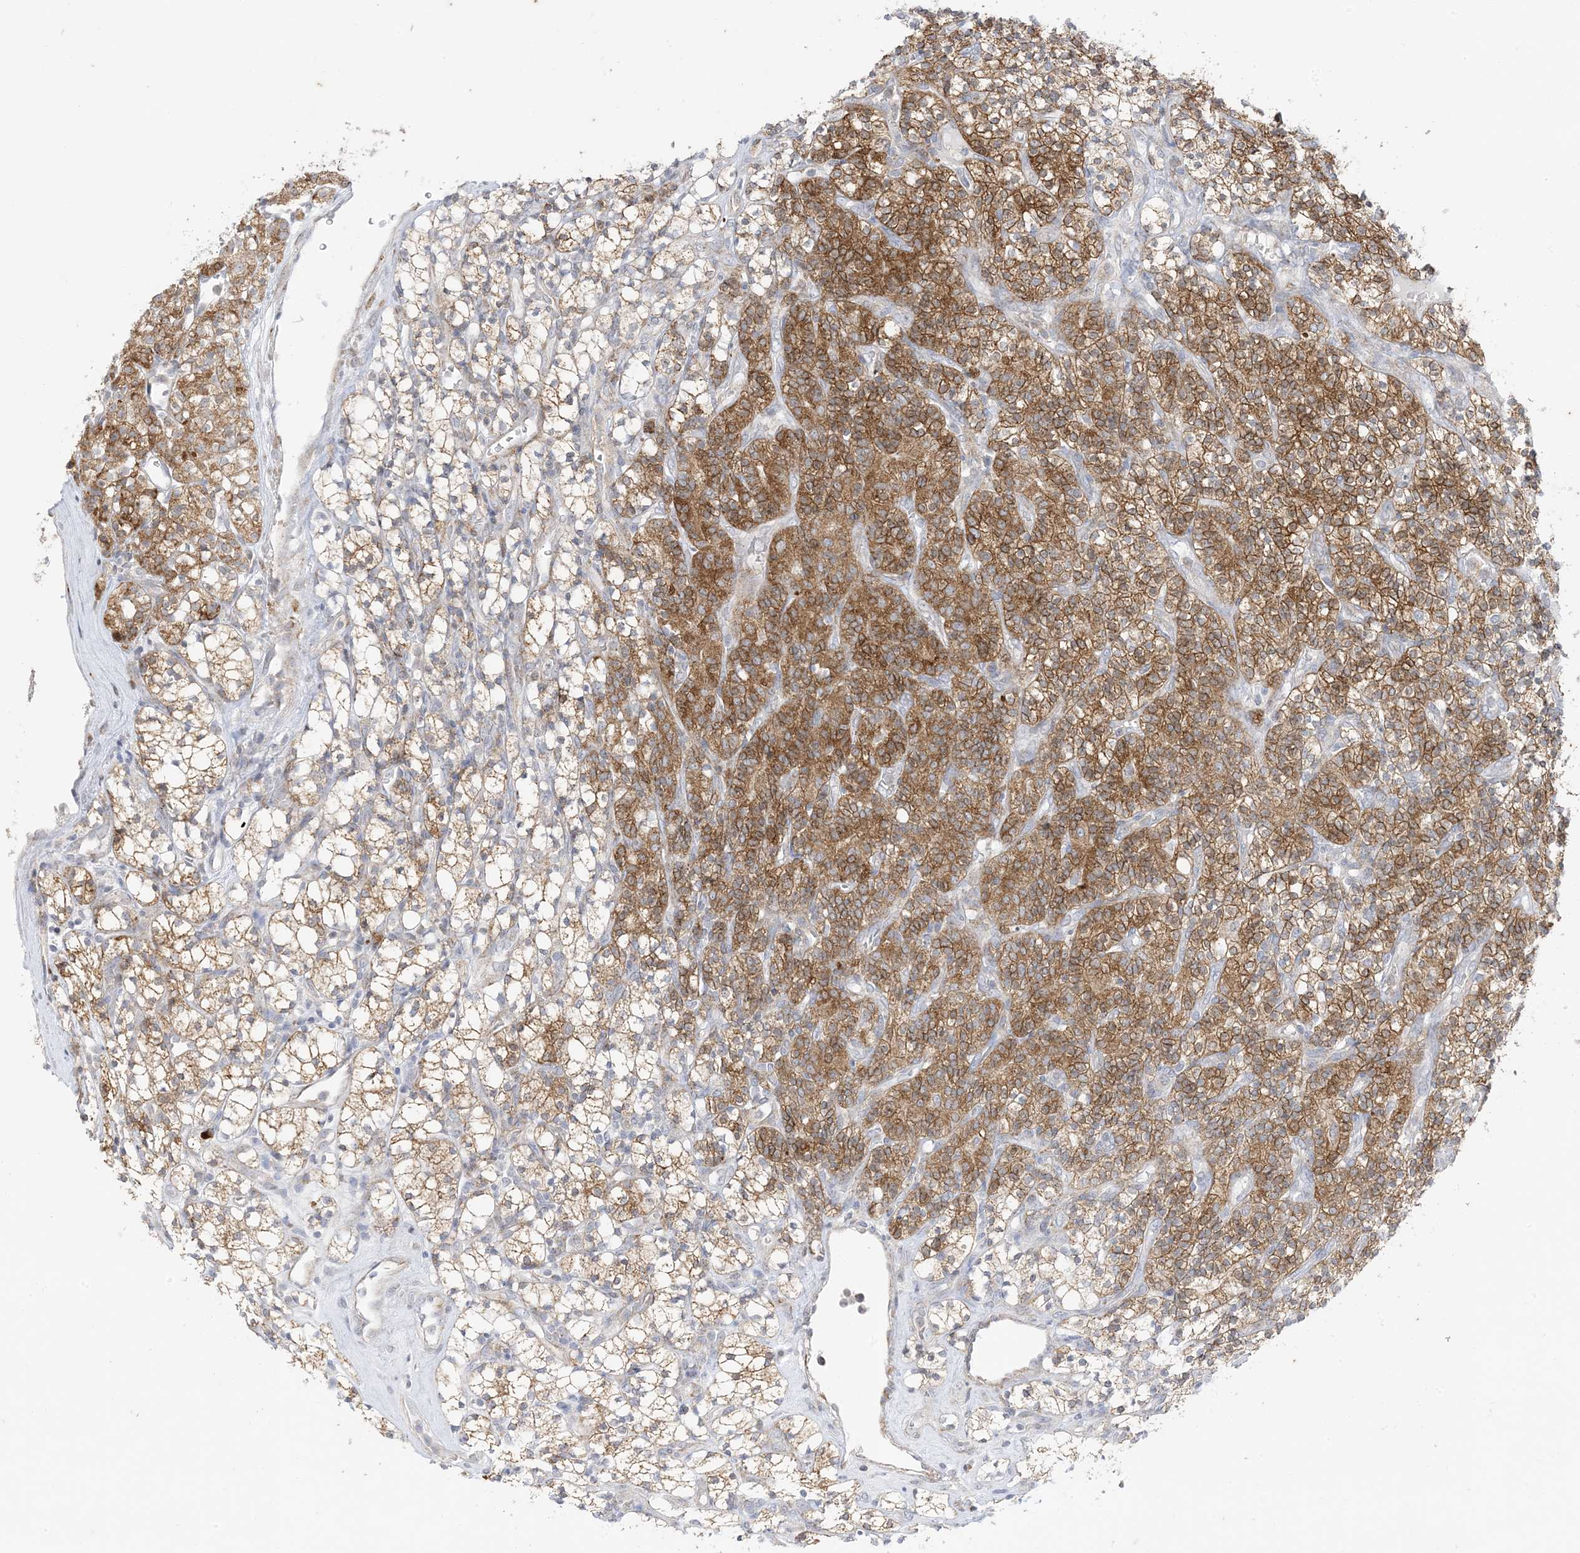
{"staining": {"intensity": "moderate", "quantity": ">75%", "location": "cytoplasmic/membranous"}, "tissue": "renal cancer", "cell_type": "Tumor cells", "image_type": "cancer", "snomed": [{"axis": "morphology", "description": "Adenocarcinoma, NOS"}, {"axis": "topography", "description": "Kidney"}], "caption": "Protein staining of renal cancer (adenocarcinoma) tissue shows moderate cytoplasmic/membranous expression in approximately >75% of tumor cells.", "gene": "RAC1", "patient": {"sex": "male", "age": 77}}